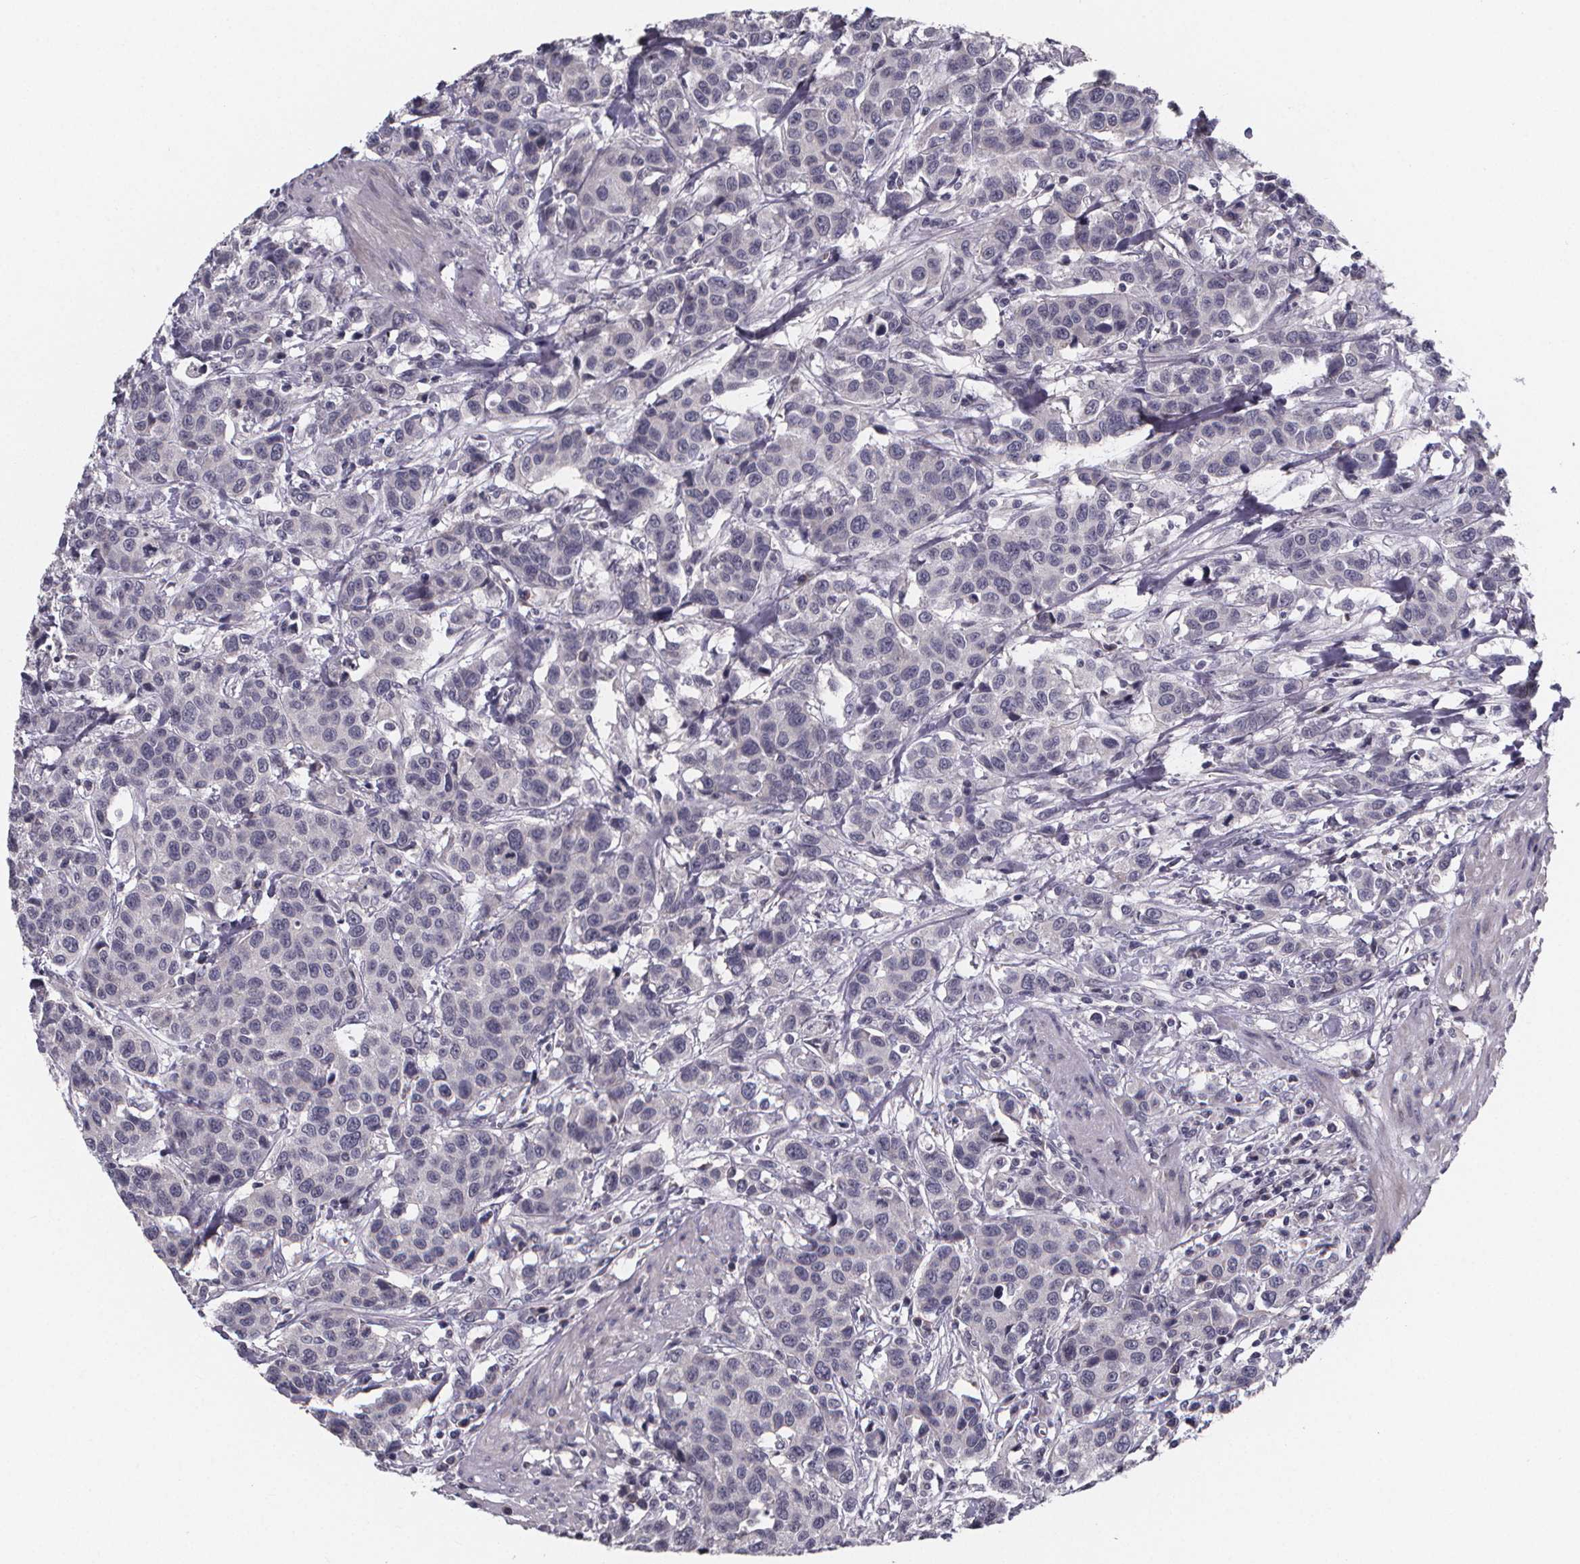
{"staining": {"intensity": "negative", "quantity": "none", "location": "none"}, "tissue": "urothelial cancer", "cell_type": "Tumor cells", "image_type": "cancer", "snomed": [{"axis": "morphology", "description": "Urothelial carcinoma, High grade"}, {"axis": "topography", "description": "Urinary bladder"}], "caption": "Immunohistochemistry photomicrograph of urothelial carcinoma (high-grade) stained for a protein (brown), which demonstrates no positivity in tumor cells. (Brightfield microscopy of DAB immunohistochemistry (IHC) at high magnification).", "gene": "AGT", "patient": {"sex": "female", "age": 58}}